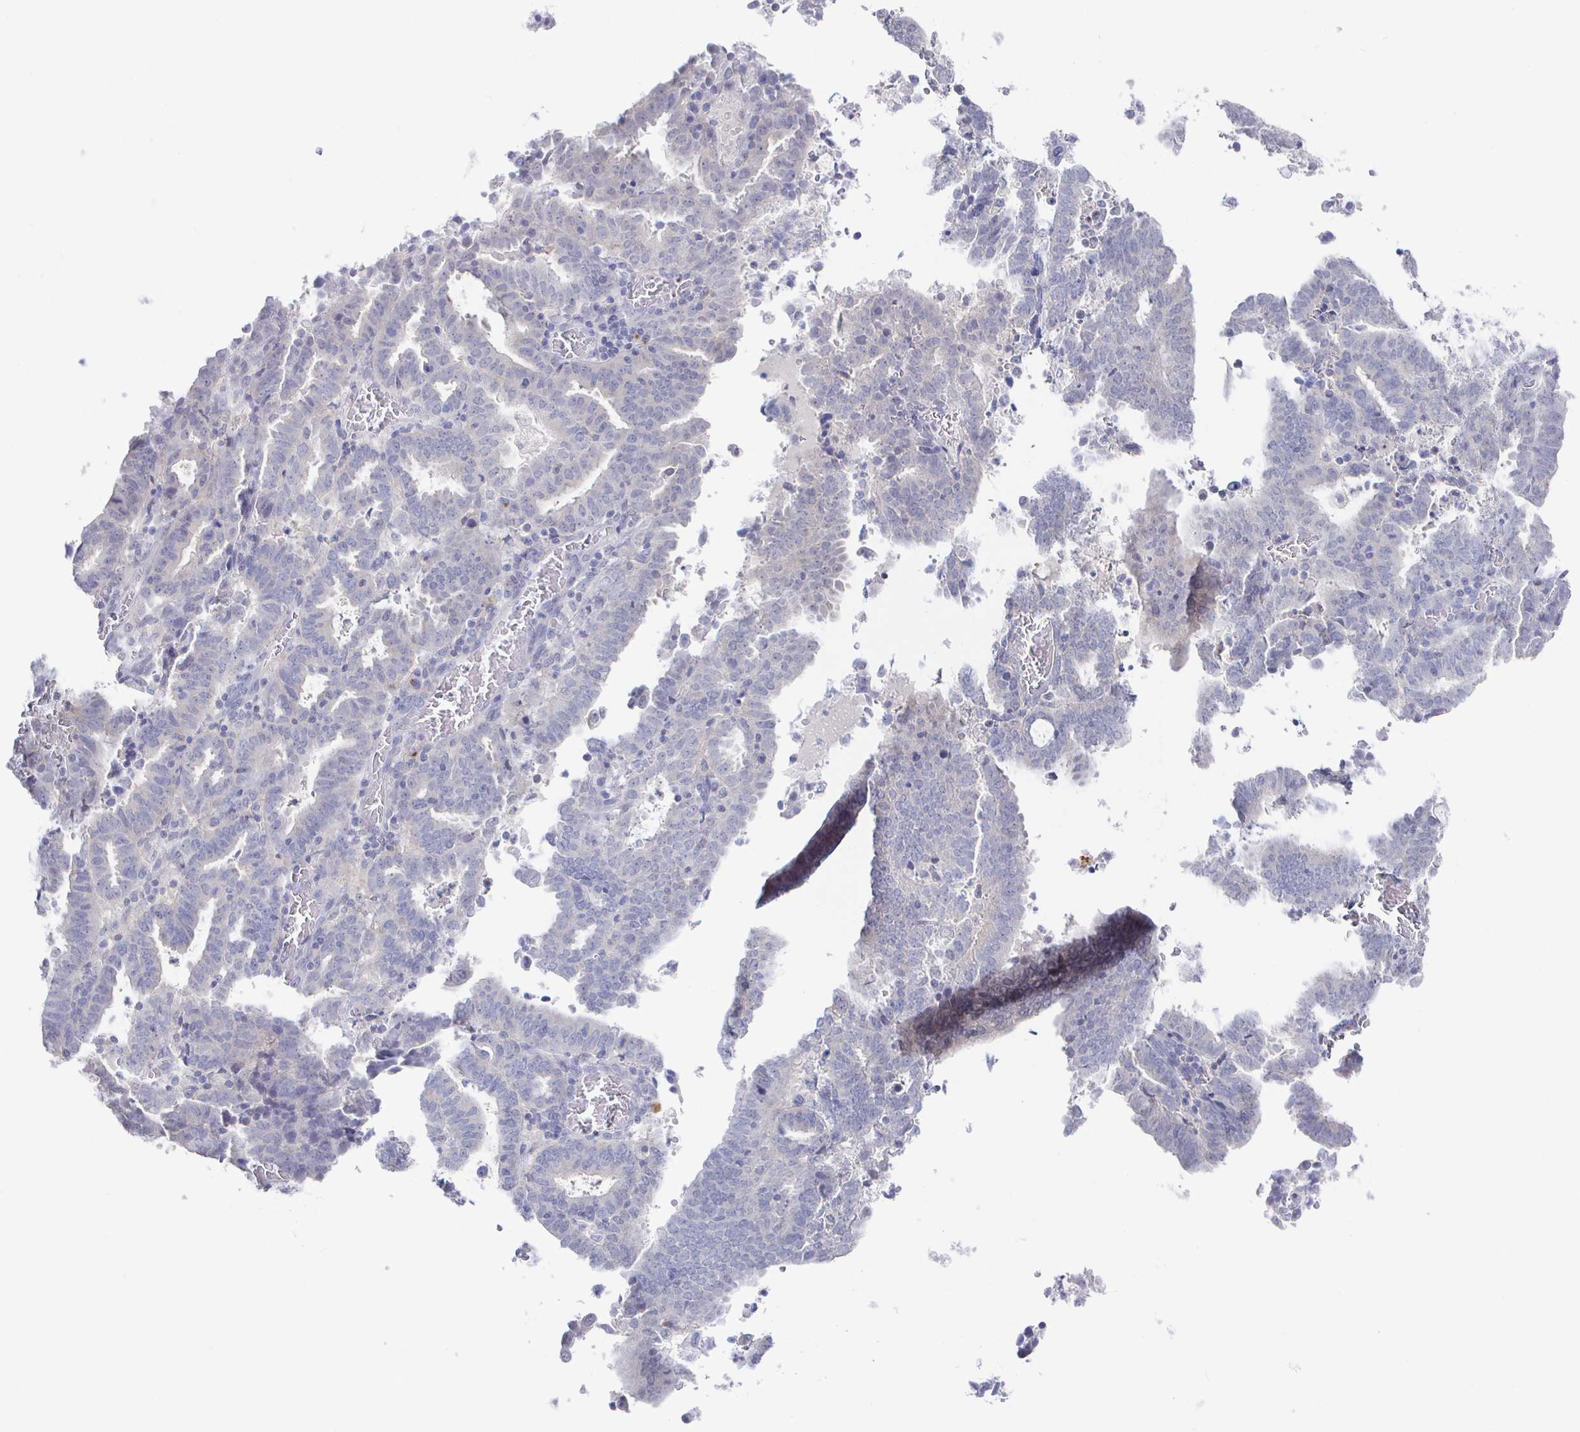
{"staining": {"intensity": "negative", "quantity": "none", "location": "none"}, "tissue": "endometrial cancer", "cell_type": "Tumor cells", "image_type": "cancer", "snomed": [{"axis": "morphology", "description": "Adenocarcinoma, NOS"}, {"axis": "topography", "description": "Uterus"}], "caption": "Immunohistochemical staining of endometrial cancer (adenocarcinoma) reveals no significant expression in tumor cells.", "gene": "LRRC23", "patient": {"sex": "female", "age": 83}}